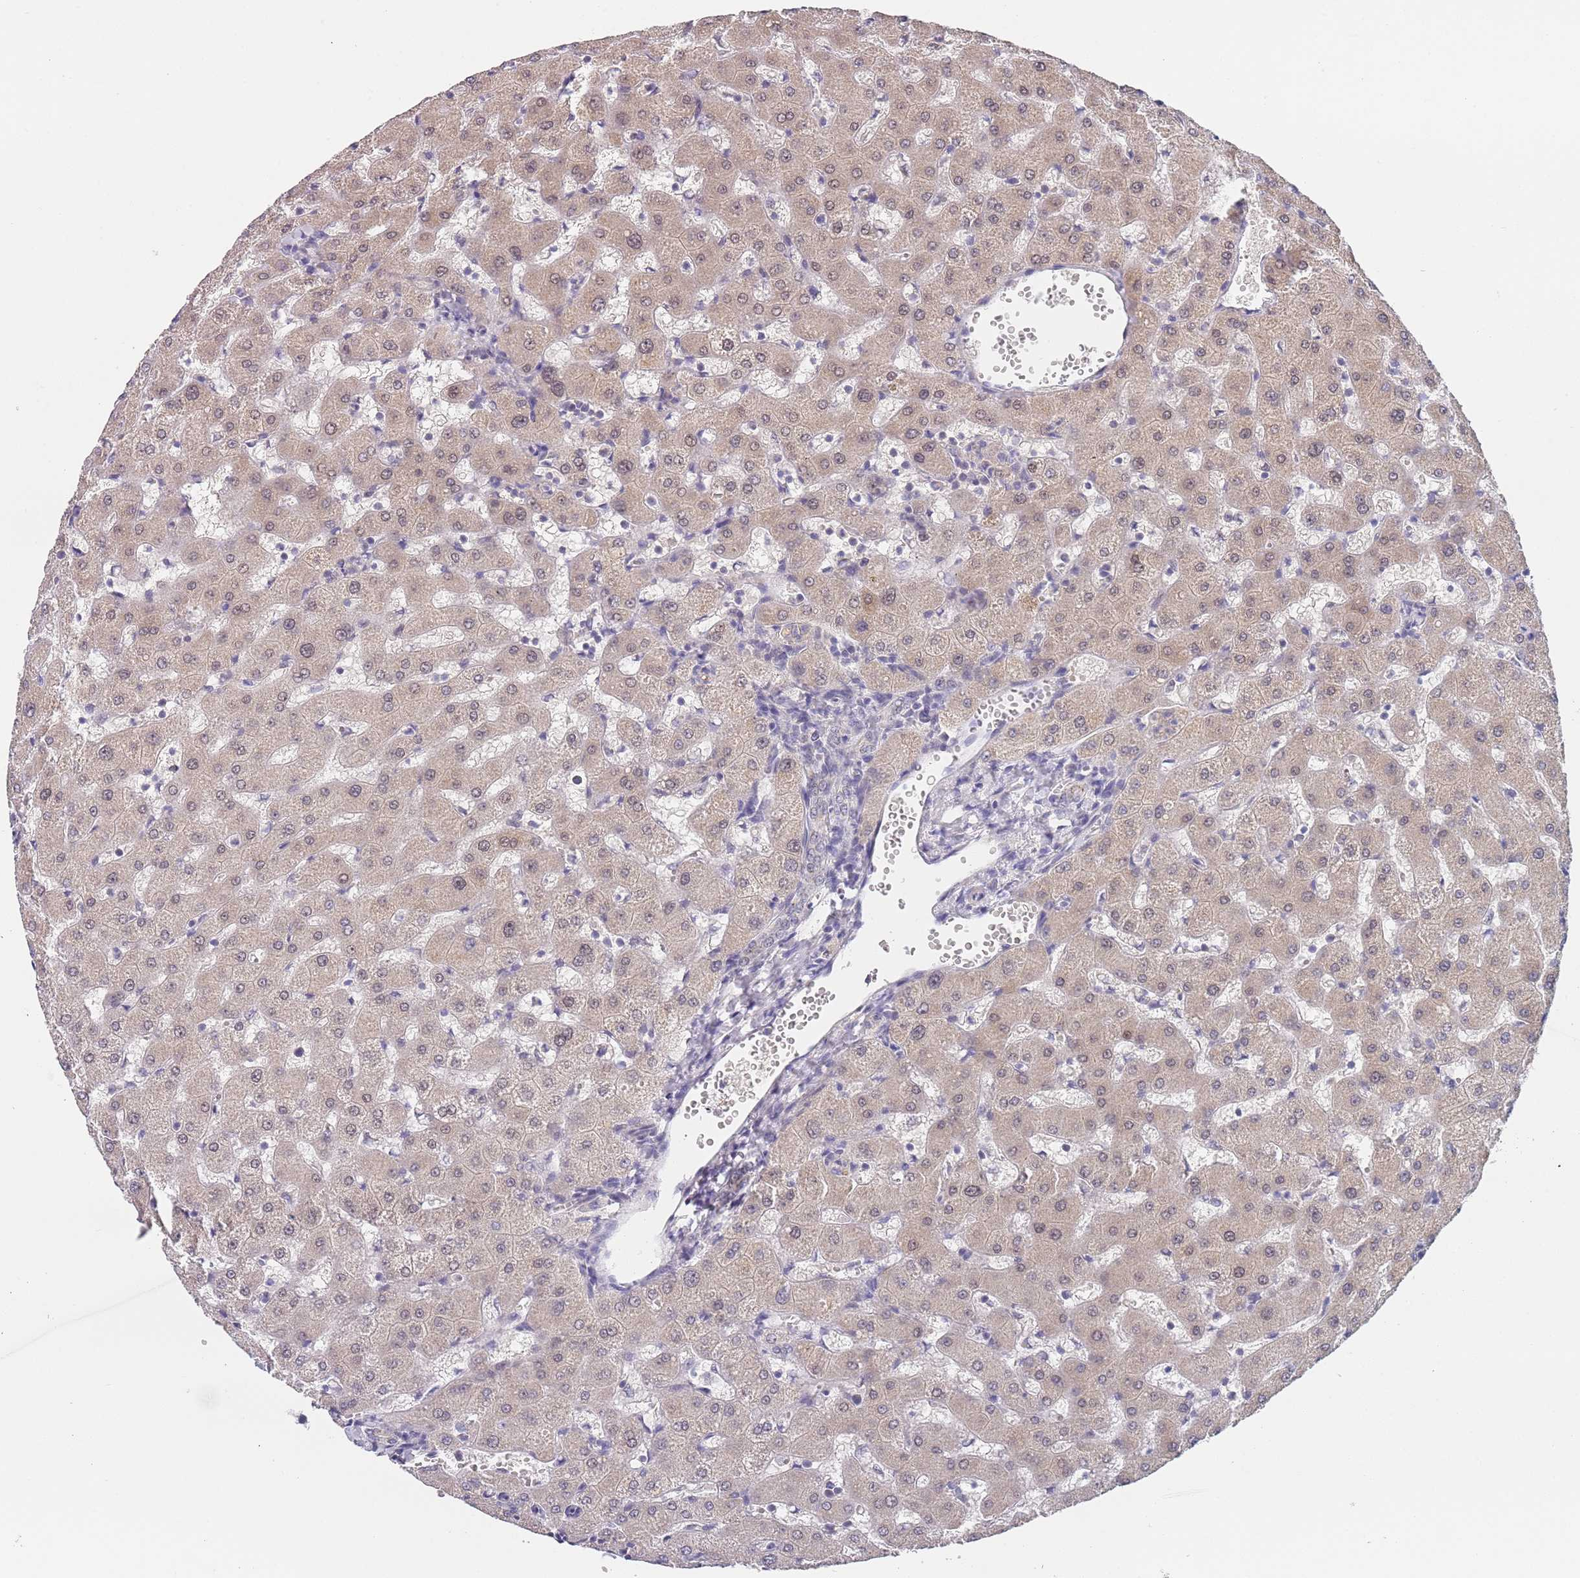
{"staining": {"intensity": "moderate", "quantity": "25%-75%", "location": "cytoplasmic/membranous"}, "tissue": "liver", "cell_type": "Cholangiocytes", "image_type": "normal", "snomed": [{"axis": "morphology", "description": "Normal tissue, NOS"}, {"axis": "topography", "description": "Liver"}], "caption": "IHC photomicrograph of unremarkable human liver stained for a protein (brown), which demonstrates medium levels of moderate cytoplasmic/membranous expression in approximately 25%-75% of cholangiocytes.", "gene": "B4GALT4", "patient": {"sex": "female", "age": 63}}